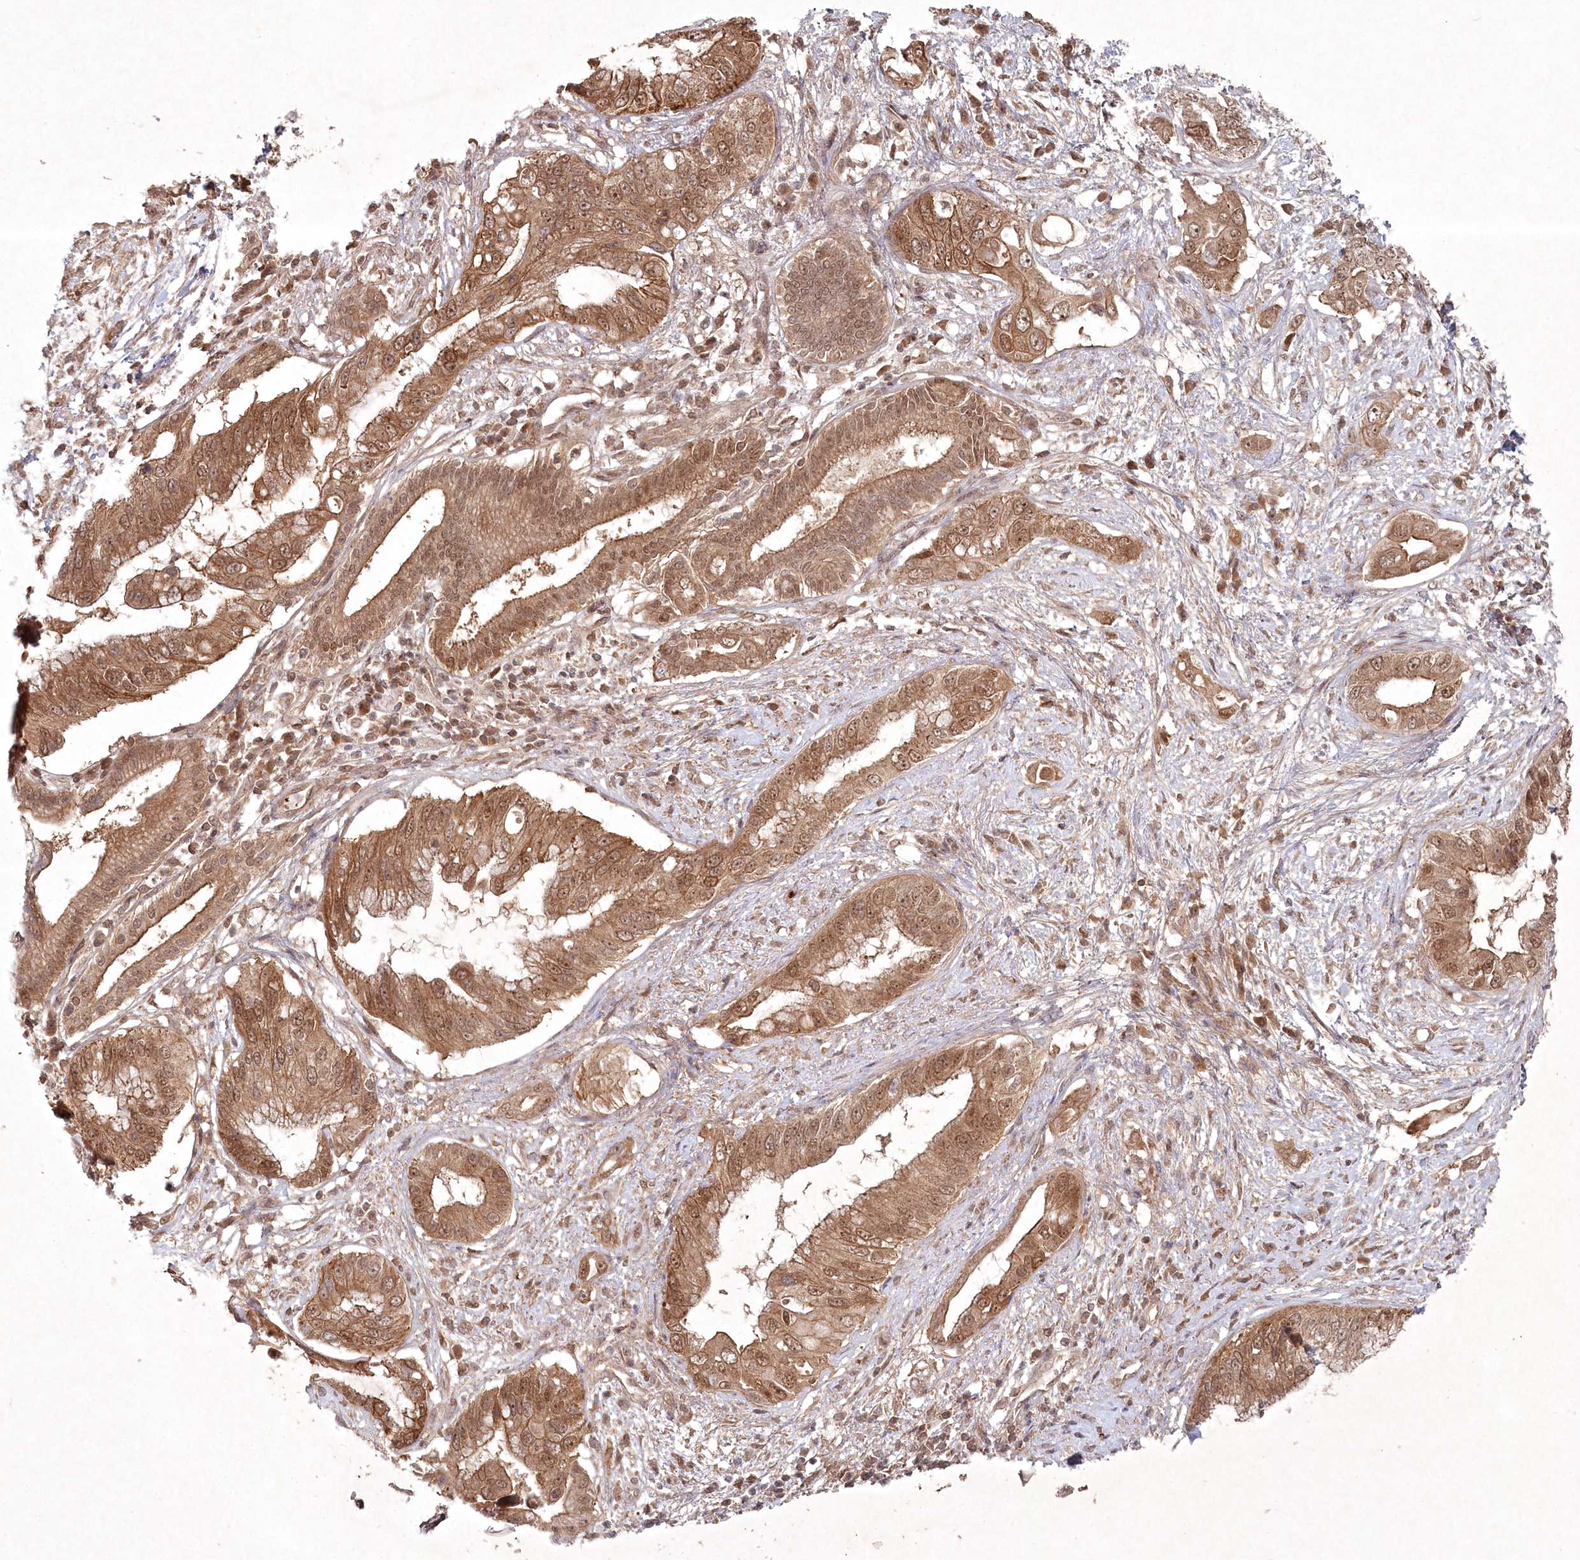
{"staining": {"intensity": "moderate", "quantity": ">75%", "location": "cytoplasmic/membranous,nuclear"}, "tissue": "pancreatic cancer", "cell_type": "Tumor cells", "image_type": "cancer", "snomed": [{"axis": "morphology", "description": "Inflammation, NOS"}, {"axis": "morphology", "description": "Adenocarcinoma, NOS"}, {"axis": "topography", "description": "Pancreas"}], "caption": "Immunohistochemistry of human pancreatic cancer (adenocarcinoma) demonstrates medium levels of moderate cytoplasmic/membranous and nuclear positivity in approximately >75% of tumor cells. (DAB (3,3'-diaminobenzidine) = brown stain, brightfield microscopy at high magnification).", "gene": "FBXL17", "patient": {"sex": "female", "age": 56}}